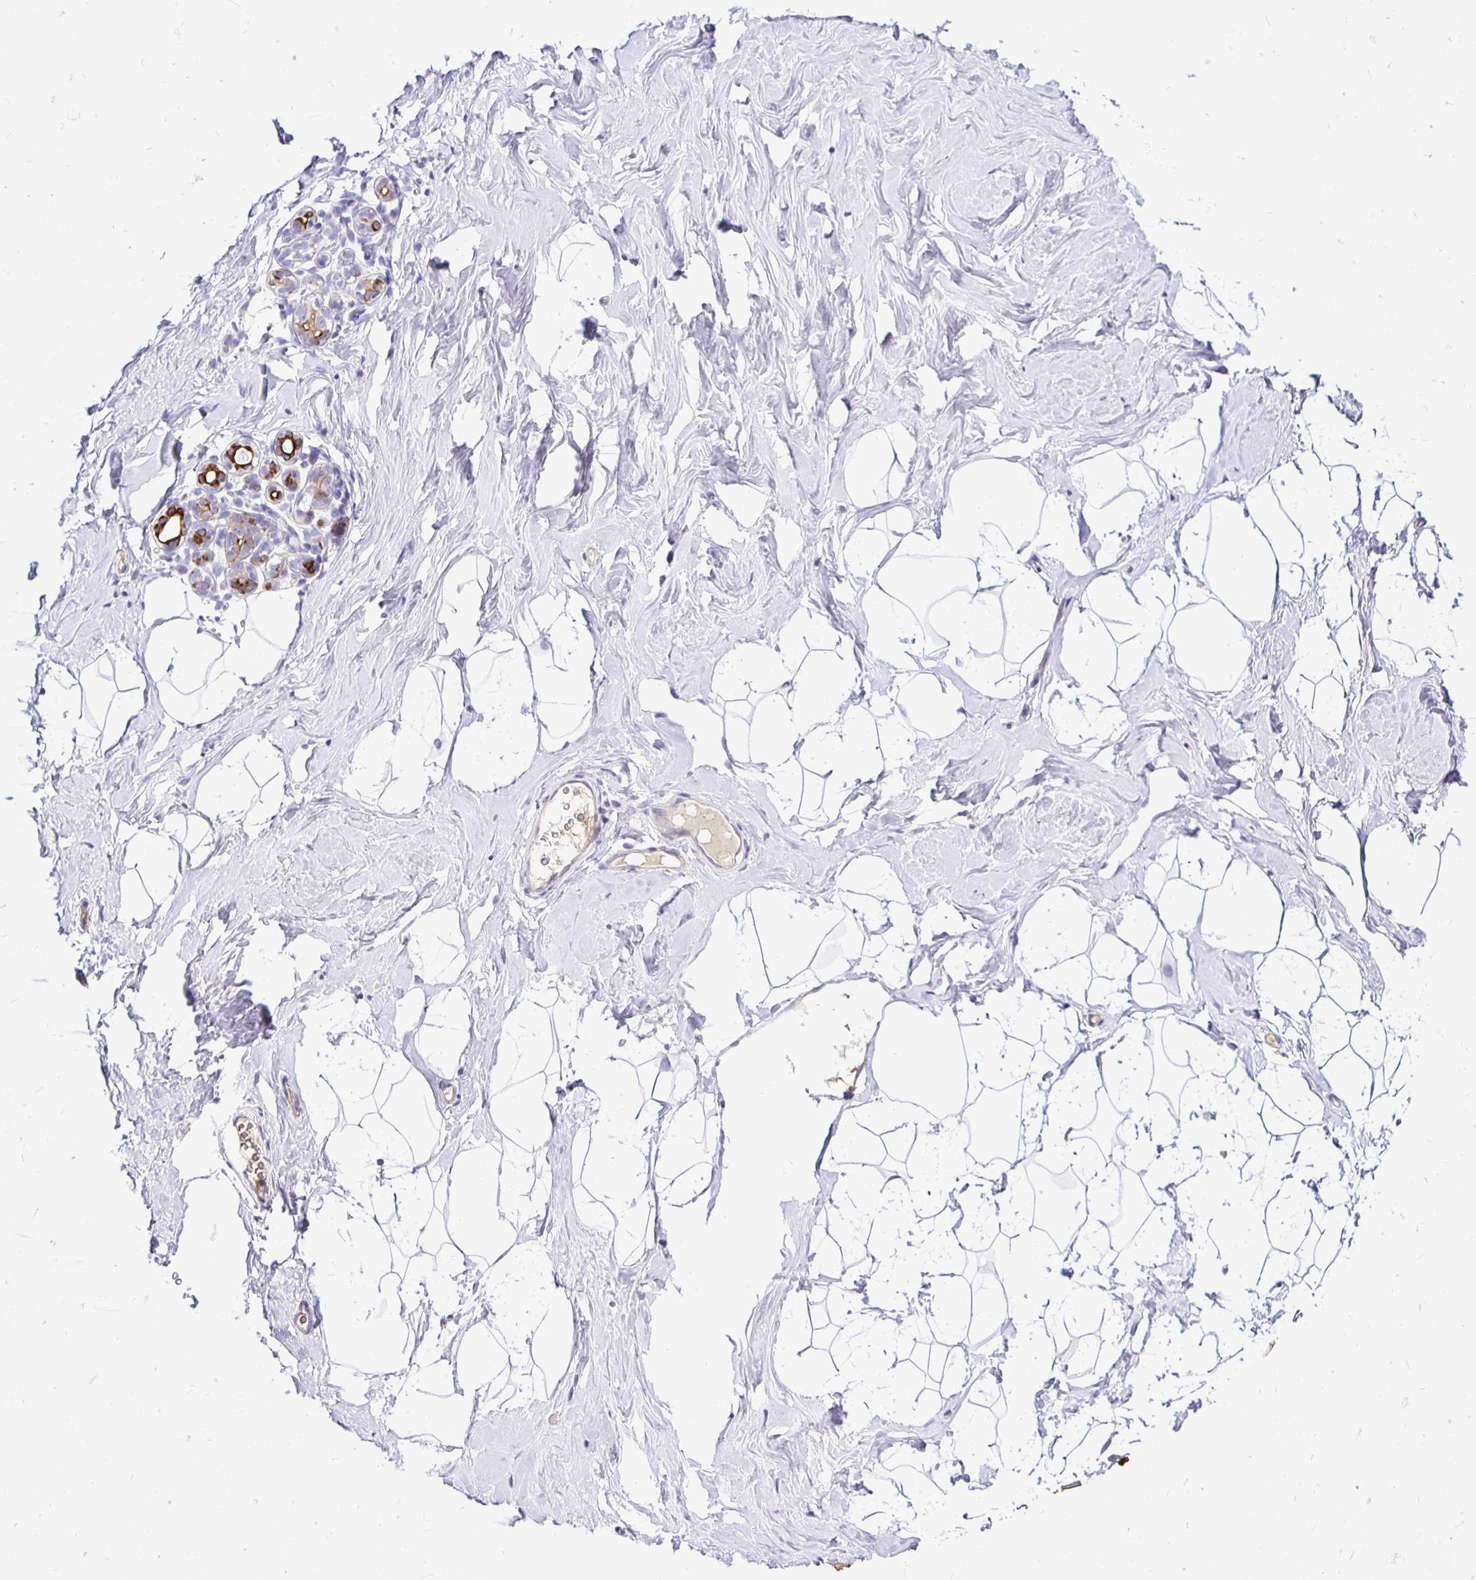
{"staining": {"intensity": "negative", "quantity": "none", "location": "none"}, "tissue": "breast", "cell_type": "Adipocytes", "image_type": "normal", "snomed": [{"axis": "morphology", "description": "Normal tissue, NOS"}, {"axis": "topography", "description": "Breast"}], "caption": "There is no significant staining in adipocytes of breast.", "gene": "TAF1D", "patient": {"sex": "female", "age": 32}}